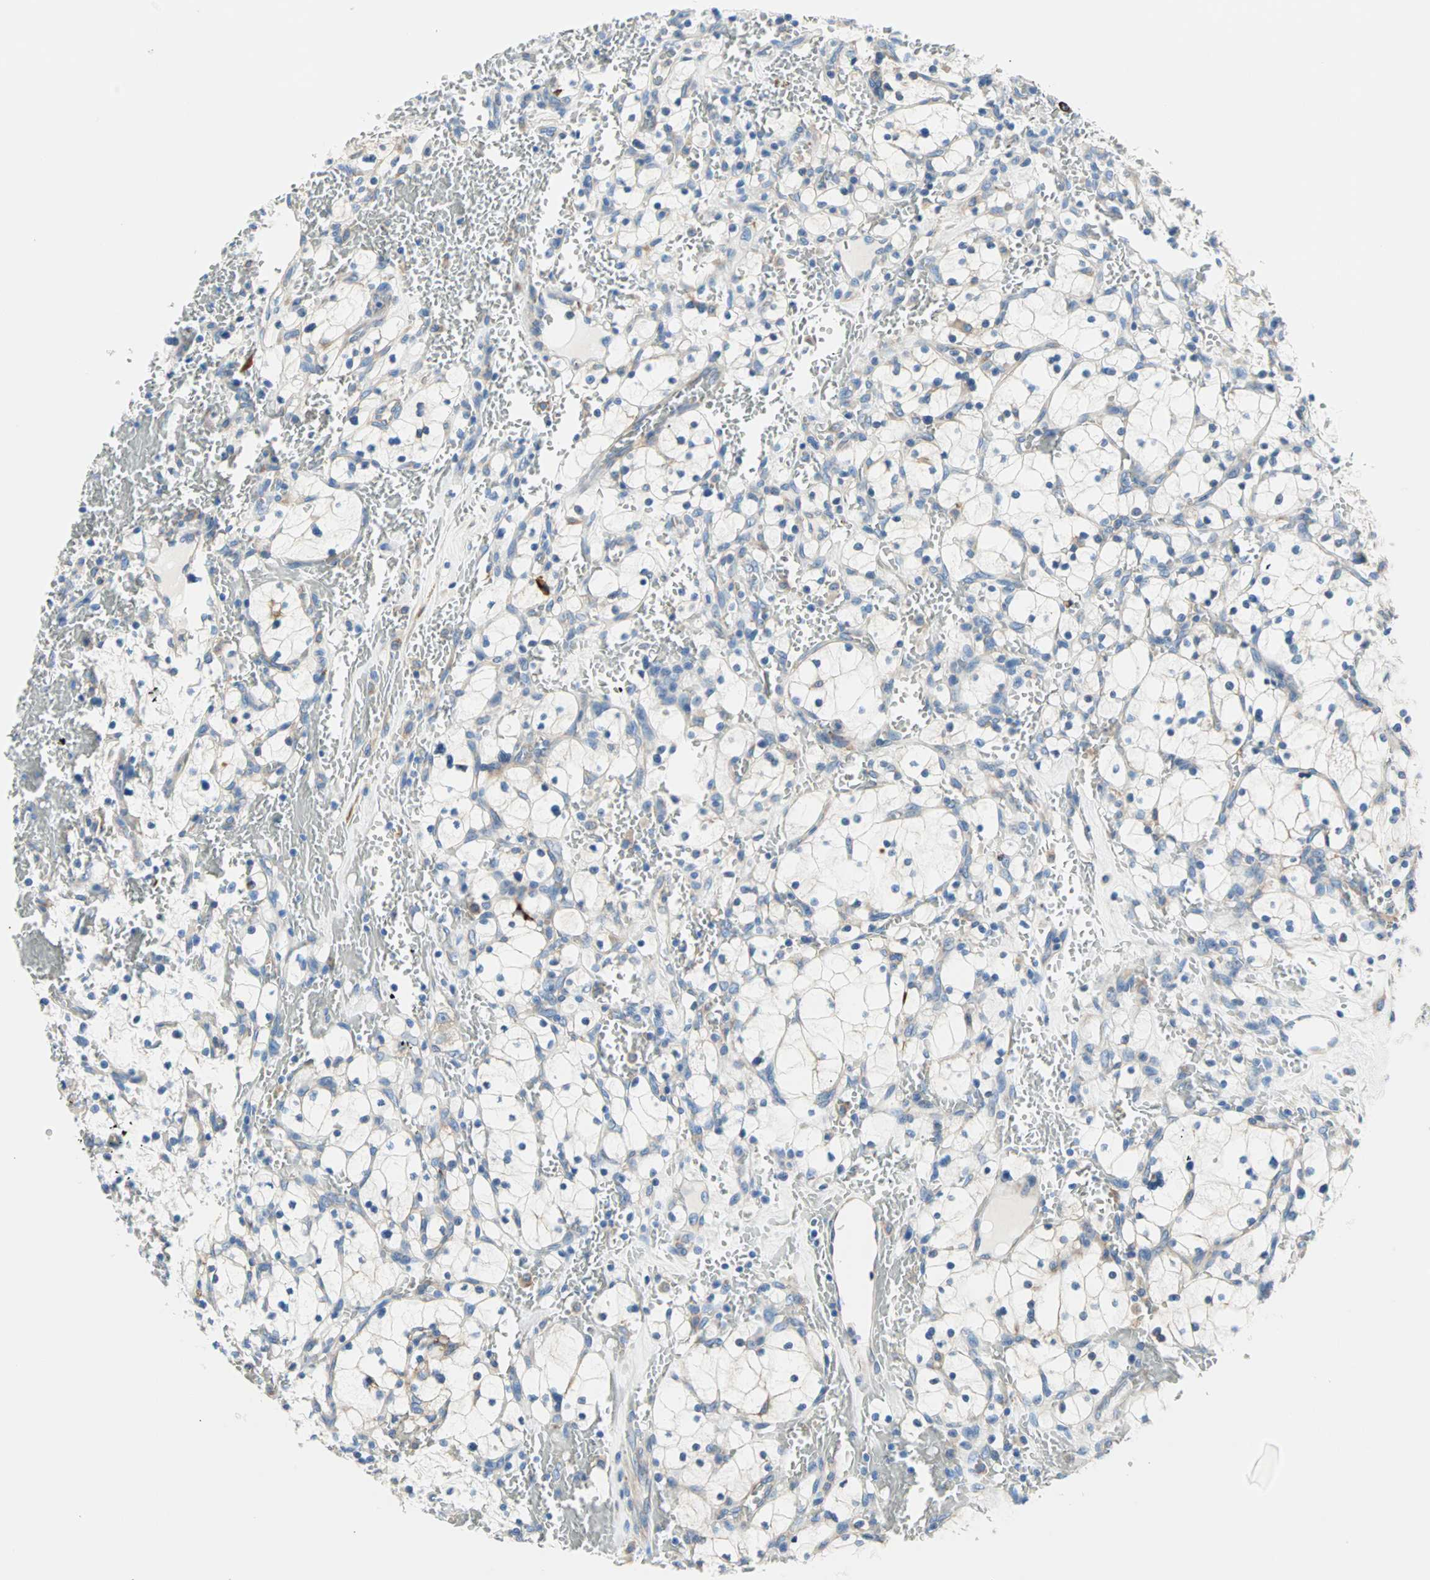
{"staining": {"intensity": "weak", "quantity": "<25%", "location": "cytoplasmic/membranous"}, "tissue": "renal cancer", "cell_type": "Tumor cells", "image_type": "cancer", "snomed": [{"axis": "morphology", "description": "Adenocarcinoma, NOS"}, {"axis": "topography", "description": "Kidney"}], "caption": "Protein analysis of renal cancer (adenocarcinoma) reveals no significant staining in tumor cells.", "gene": "PLCXD1", "patient": {"sex": "female", "age": 83}}